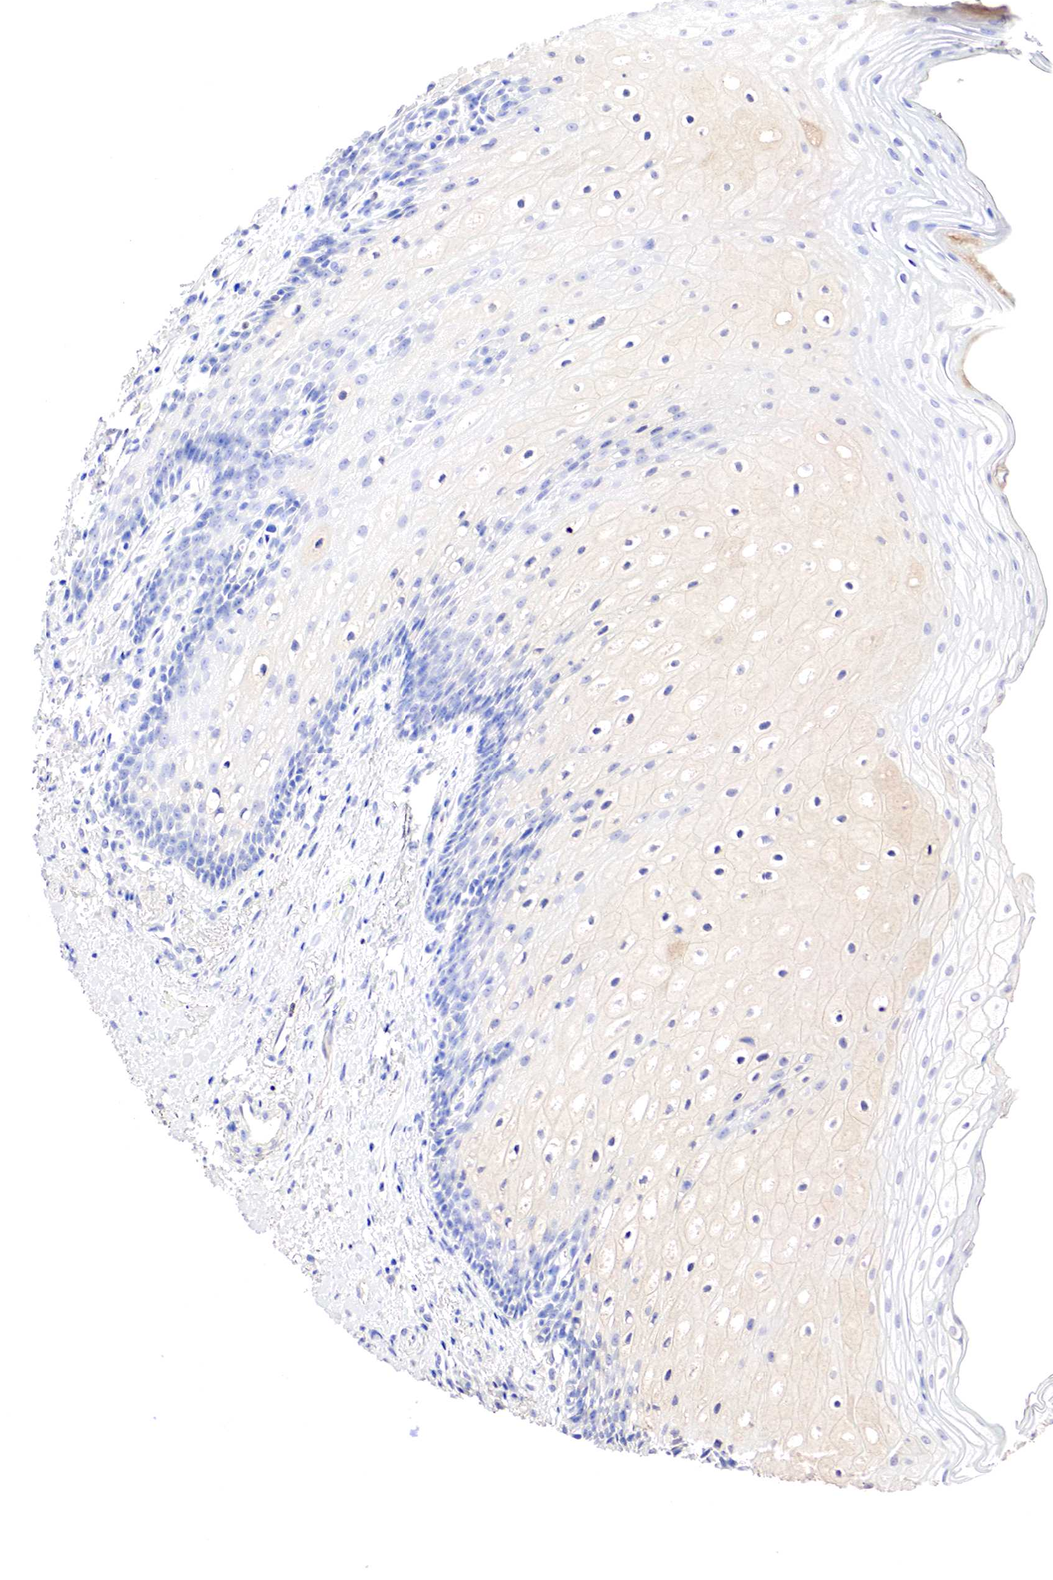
{"staining": {"intensity": "negative", "quantity": "none", "location": "none"}, "tissue": "oral mucosa", "cell_type": "Squamous epithelial cells", "image_type": "normal", "snomed": [{"axis": "morphology", "description": "Normal tissue, NOS"}, {"axis": "topography", "description": "Oral tissue"}], "caption": "DAB immunohistochemical staining of unremarkable human oral mucosa displays no significant expression in squamous epithelial cells. (DAB (3,3'-diaminobenzidine) IHC with hematoxylin counter stain).", "gene": "GATA1", "patient": {"sex": "female", "age": 79}}